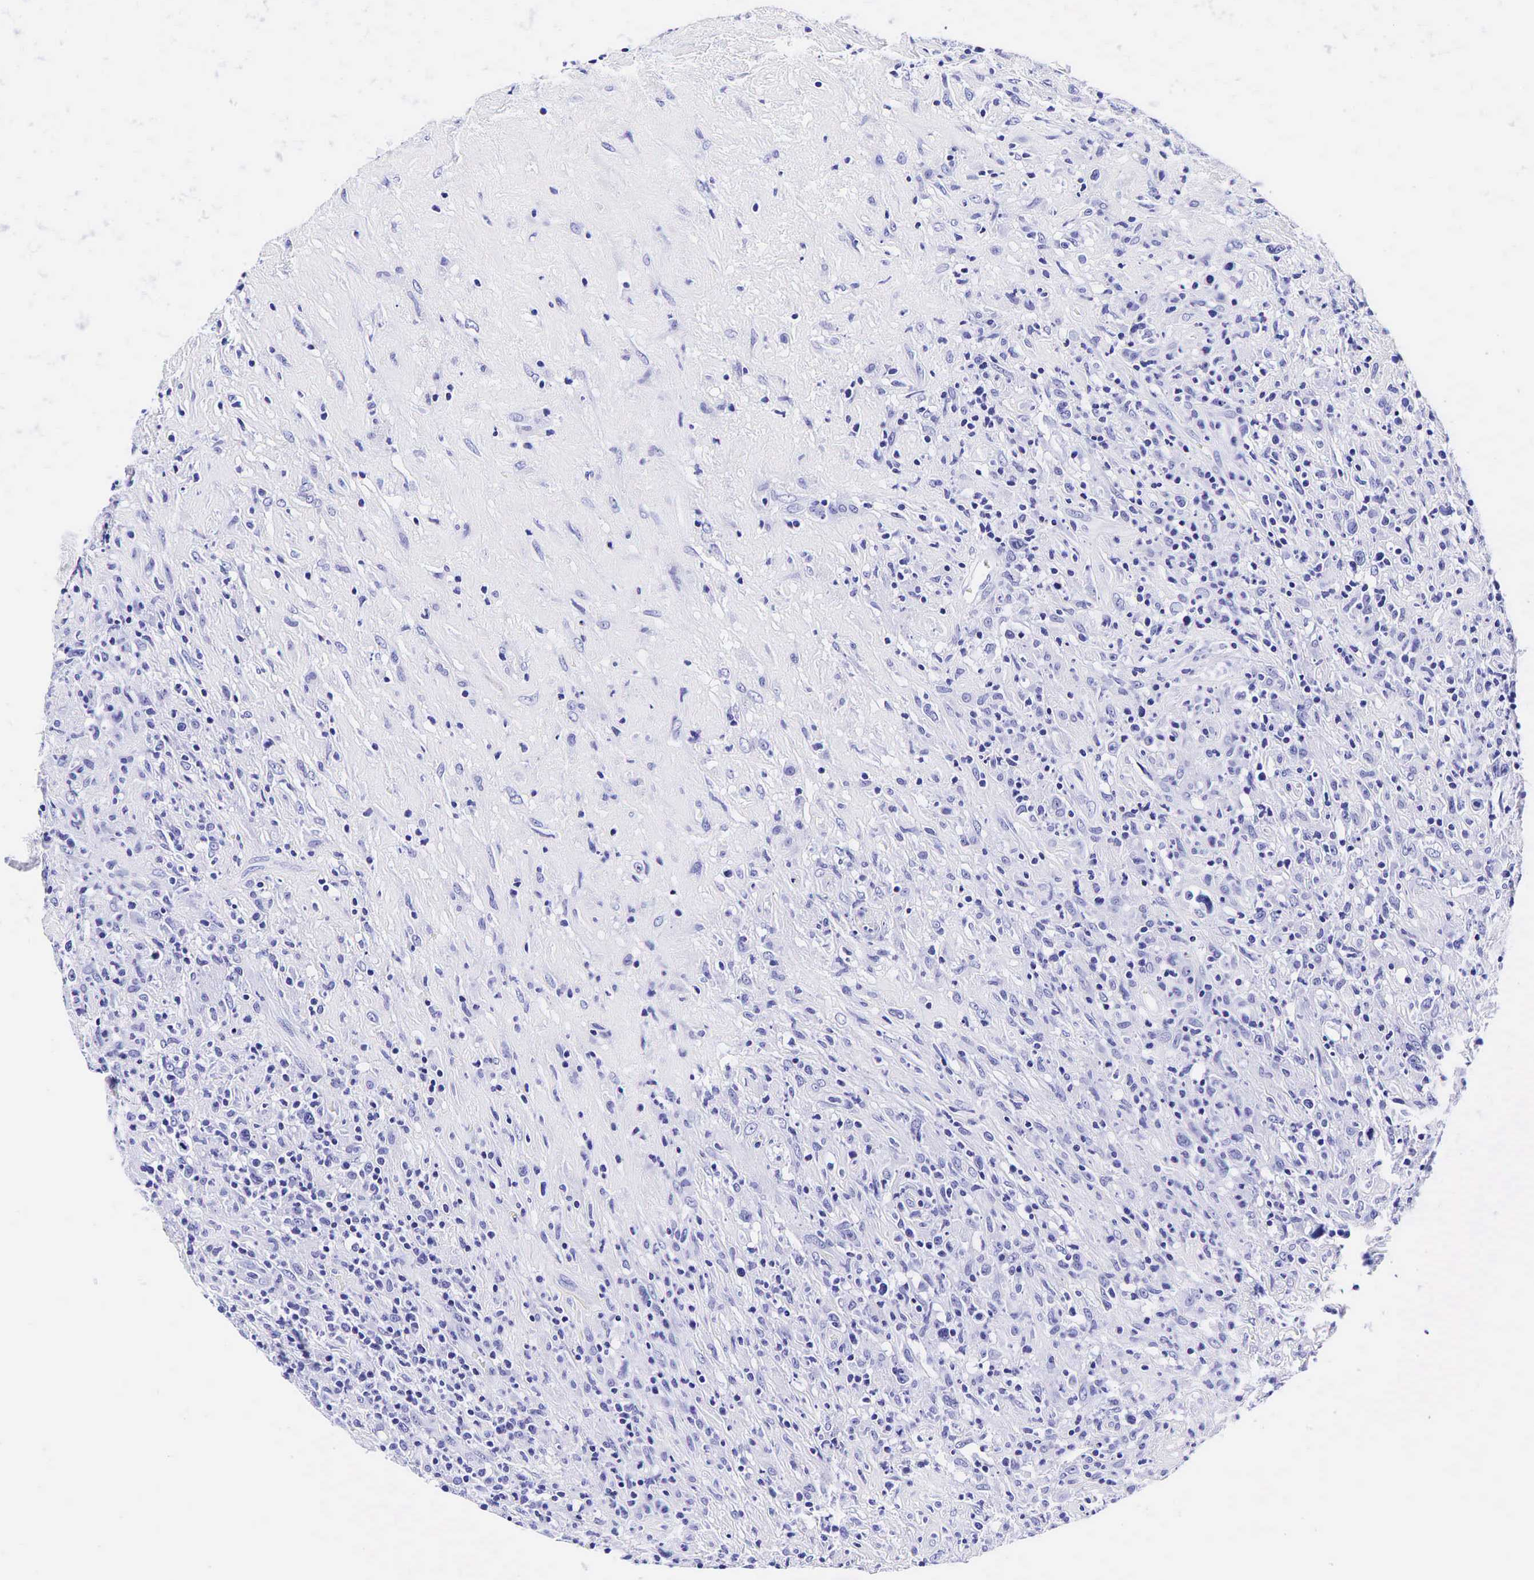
{"staining": {"intensity": "negative", "quantity": "none", "location": "none"}, "tissue": "lymphoma", "cell_type": "Tumor cells", "image_type": "cancer", "snomed": [{"axis": "morphology", "description": "Hodgkin's disease, NOS"}, {"axis": "topography", "description": "Lymph node"}], "caption": "This is an immunohistochemistry micrograph of Hodgkin's disease. There is no expression in tumor cells.", "gene": "GAST", "patient": {"sex": "male", "age": 46}}